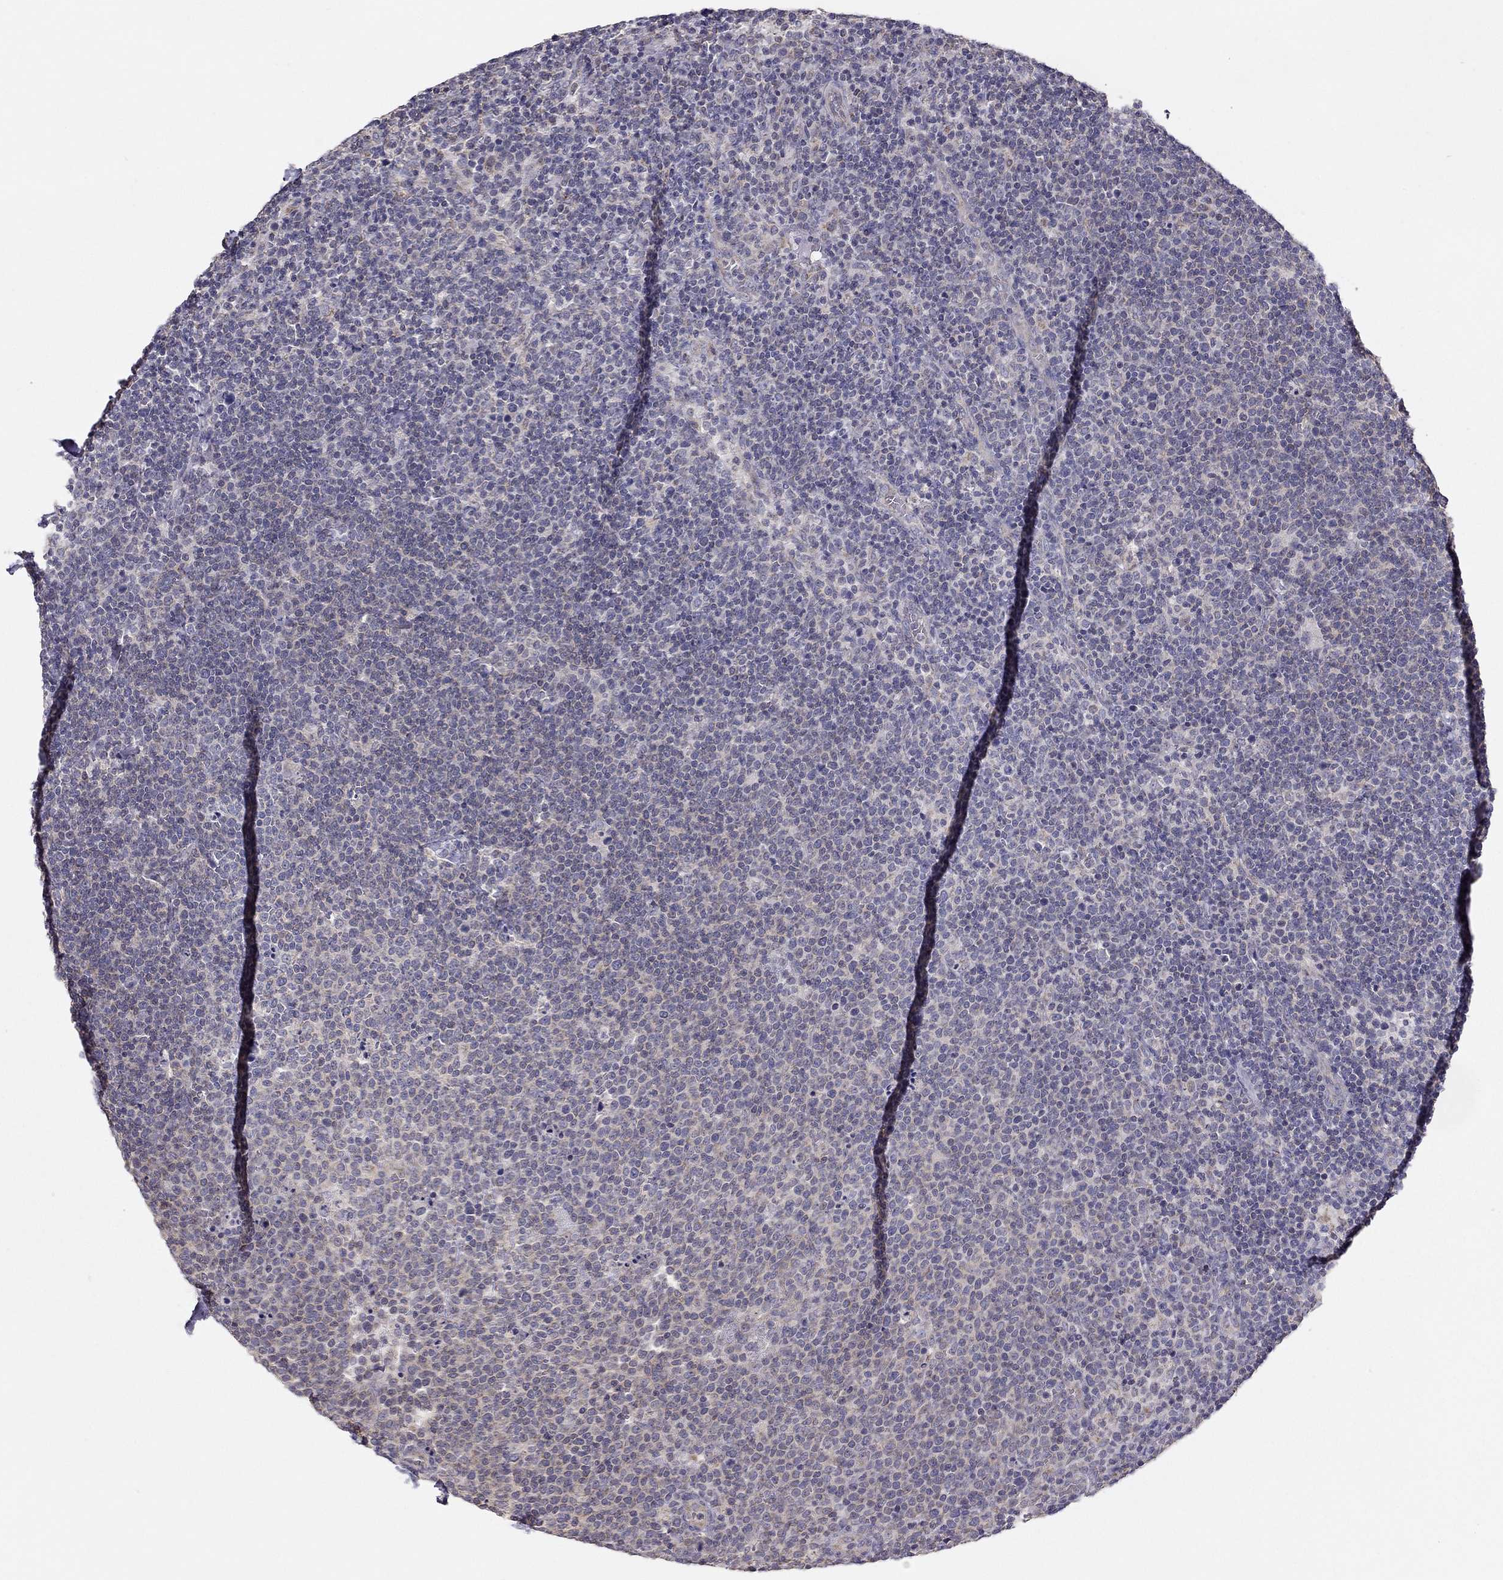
{"staining": {"intensity": "negative", "quantity": "none", "location": "none"}, "tissue": "lymphoma", "cell_type": "Tumor cells", "image_type": "cancer", "snomed": [{"axis": "morphology", "description": "Malignant lymphoma, non-Hodgkin's type, High grade"}, {"axis": "topography", "description": "Lymph node"}], "caption": "IHC photomicrograph of neoplastic tissue: high-grade malignant lymphoma, non-Hodgkin's type stained with DAB (3,3'-diaminobenzidine) exhibits no significant protein positivity in tumor cells.", "gene": "LRIT3", "patient": {"sex": "male", "age": 61}}